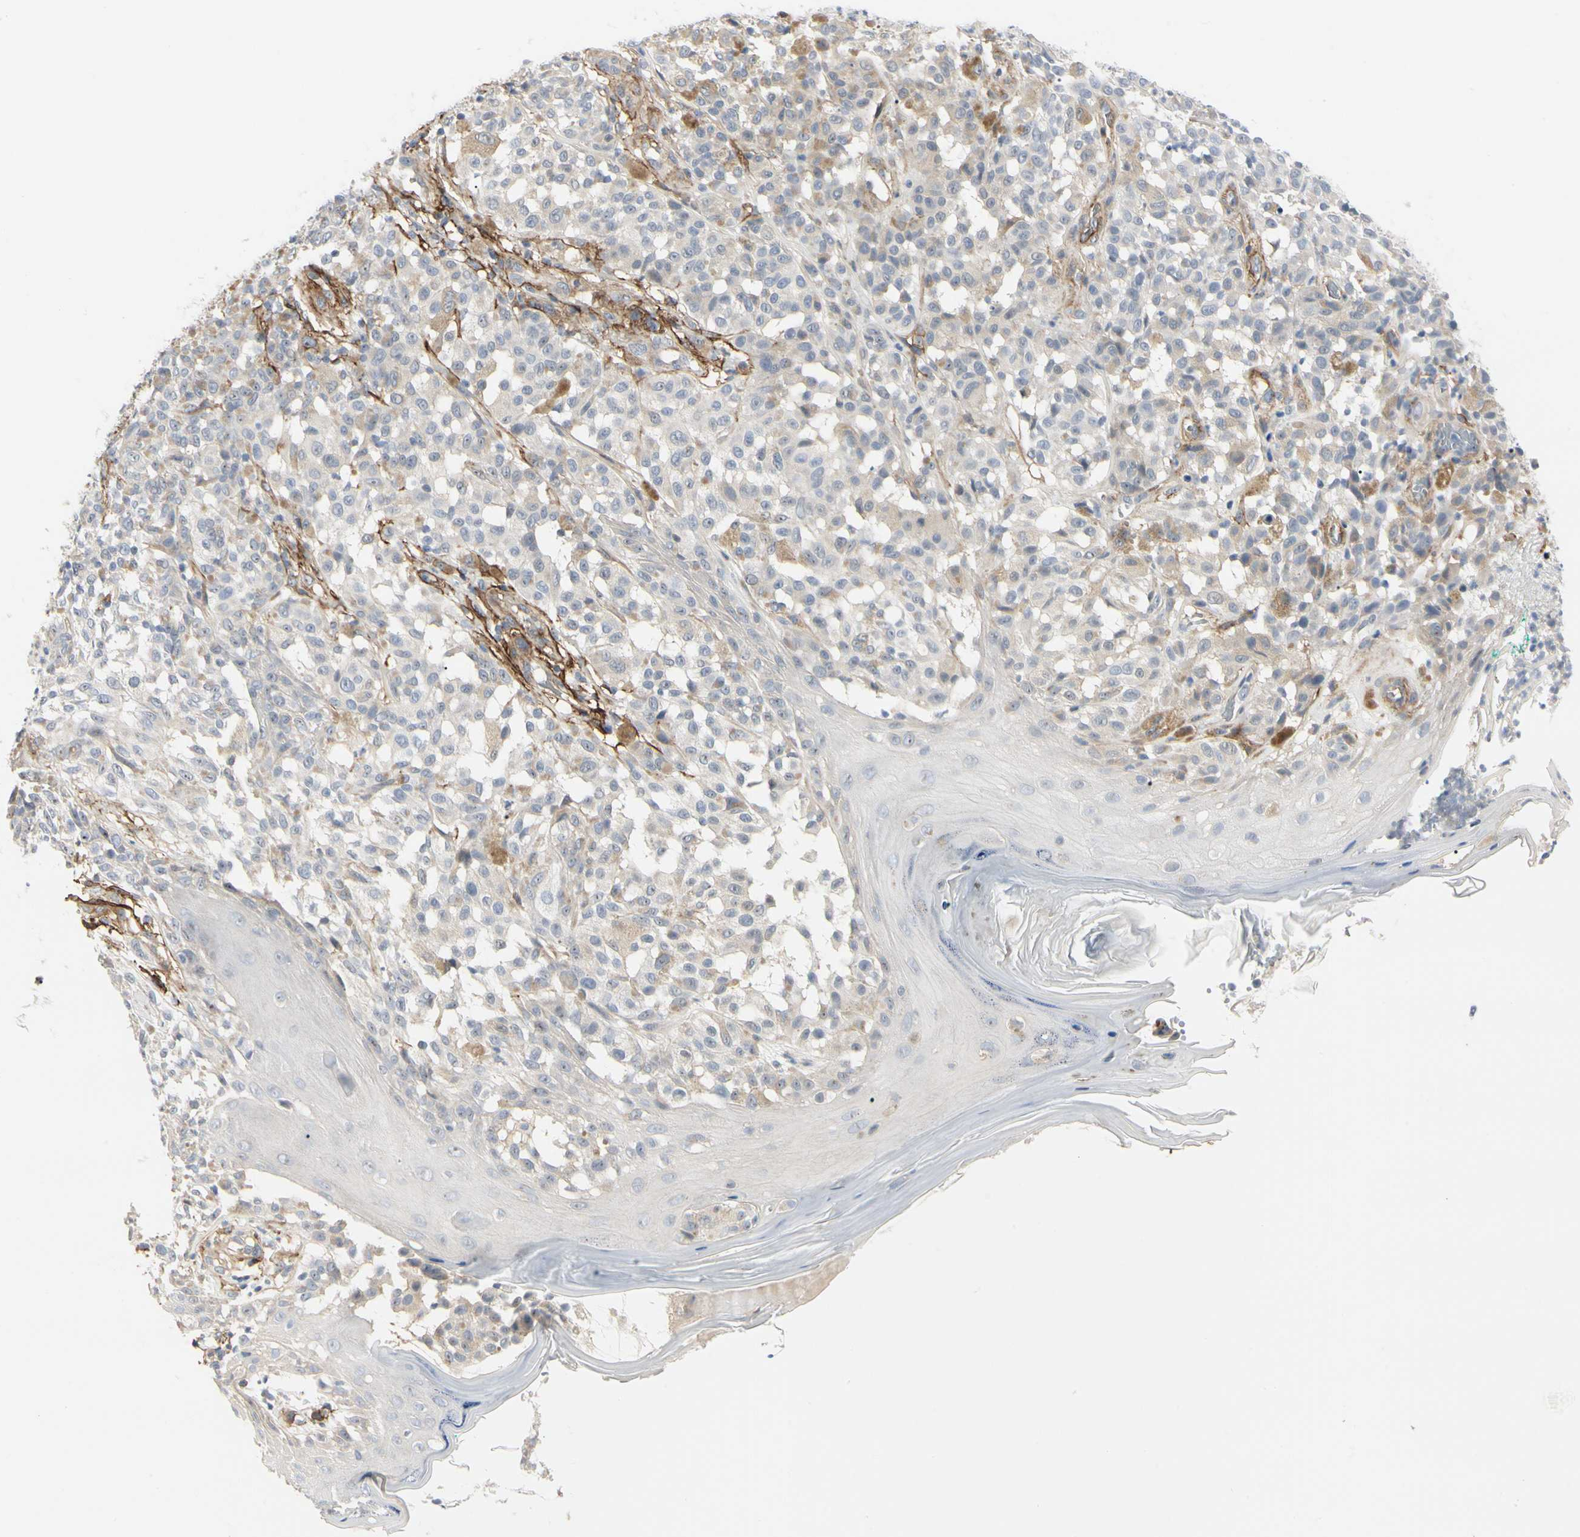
{"staining": {"intensity": "weak", "quantity": "<25%", "location": "cytoplasmic/membranous"}, "tissue": "melanoma", "cell_type": "Tumor cells", "image_type": "cancer", "snomed": [{"axis": "morphology", "description": "Malignant melanoma, NOS"}, {"axis": "topography", "description": "Skin"}], "caption": "Immunohistochemistry (IHC) micrograph of melanoma stained for a protein (brown), which exhibits no staining in tumor cells.", "gene": "GGT5", "patient": {"sex": "female", "age": 46}}